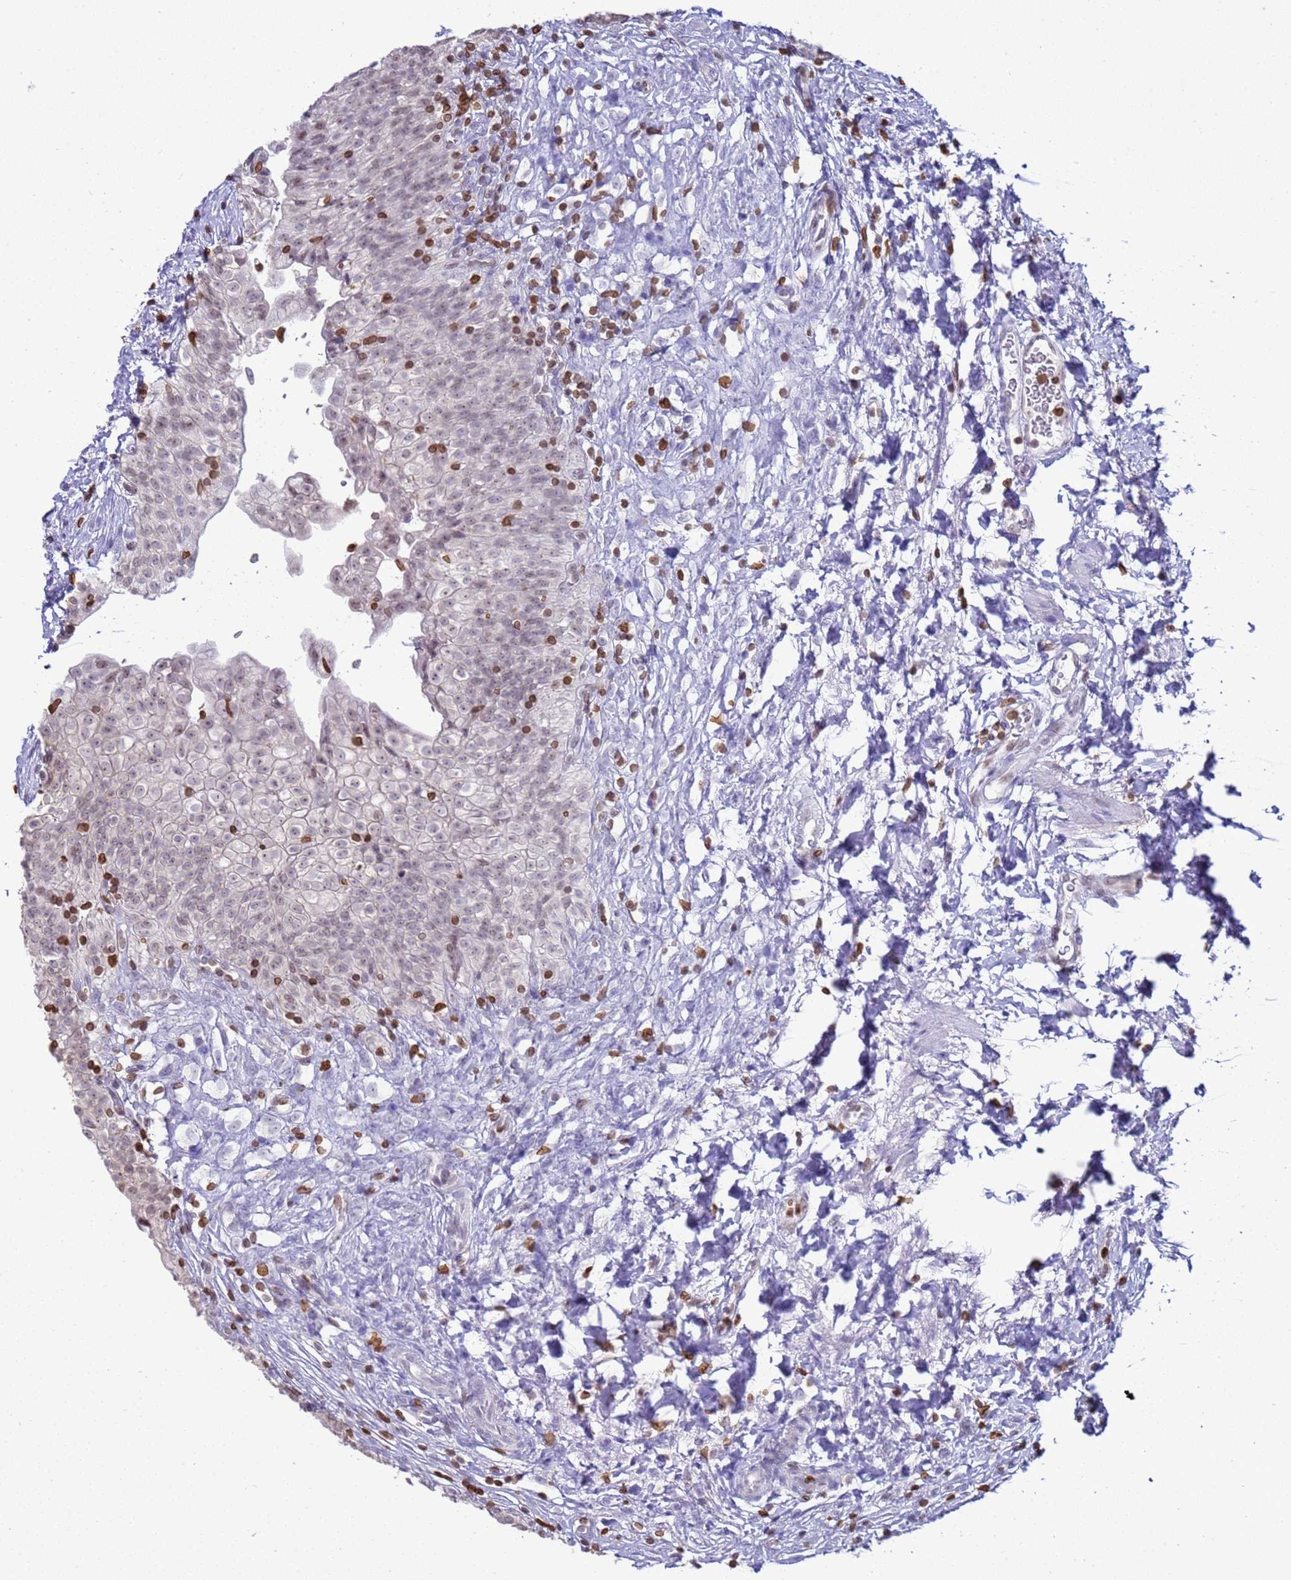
{"staining": {"intensity": "moderate", "quantity": "<25%", "location": "nuclear"}, "tissue": "urinary bladder", "cell_type": "Urothelial cells", "image_type": "normal", "snomed": [{"axis": "morphology", "description": "Normal tissue, NOS"}, {"axis": "topography", "description": "Urinary bladder"}], "caption": "Moderate nuclear protein expression is appreciated in about <25% of urothelial cells in urinary bladder. (brown staining indicates protein expression, while blue staining denotes nuclei).", "gene": "DHX37", "patient": {"sex": "male", "age": 55}}